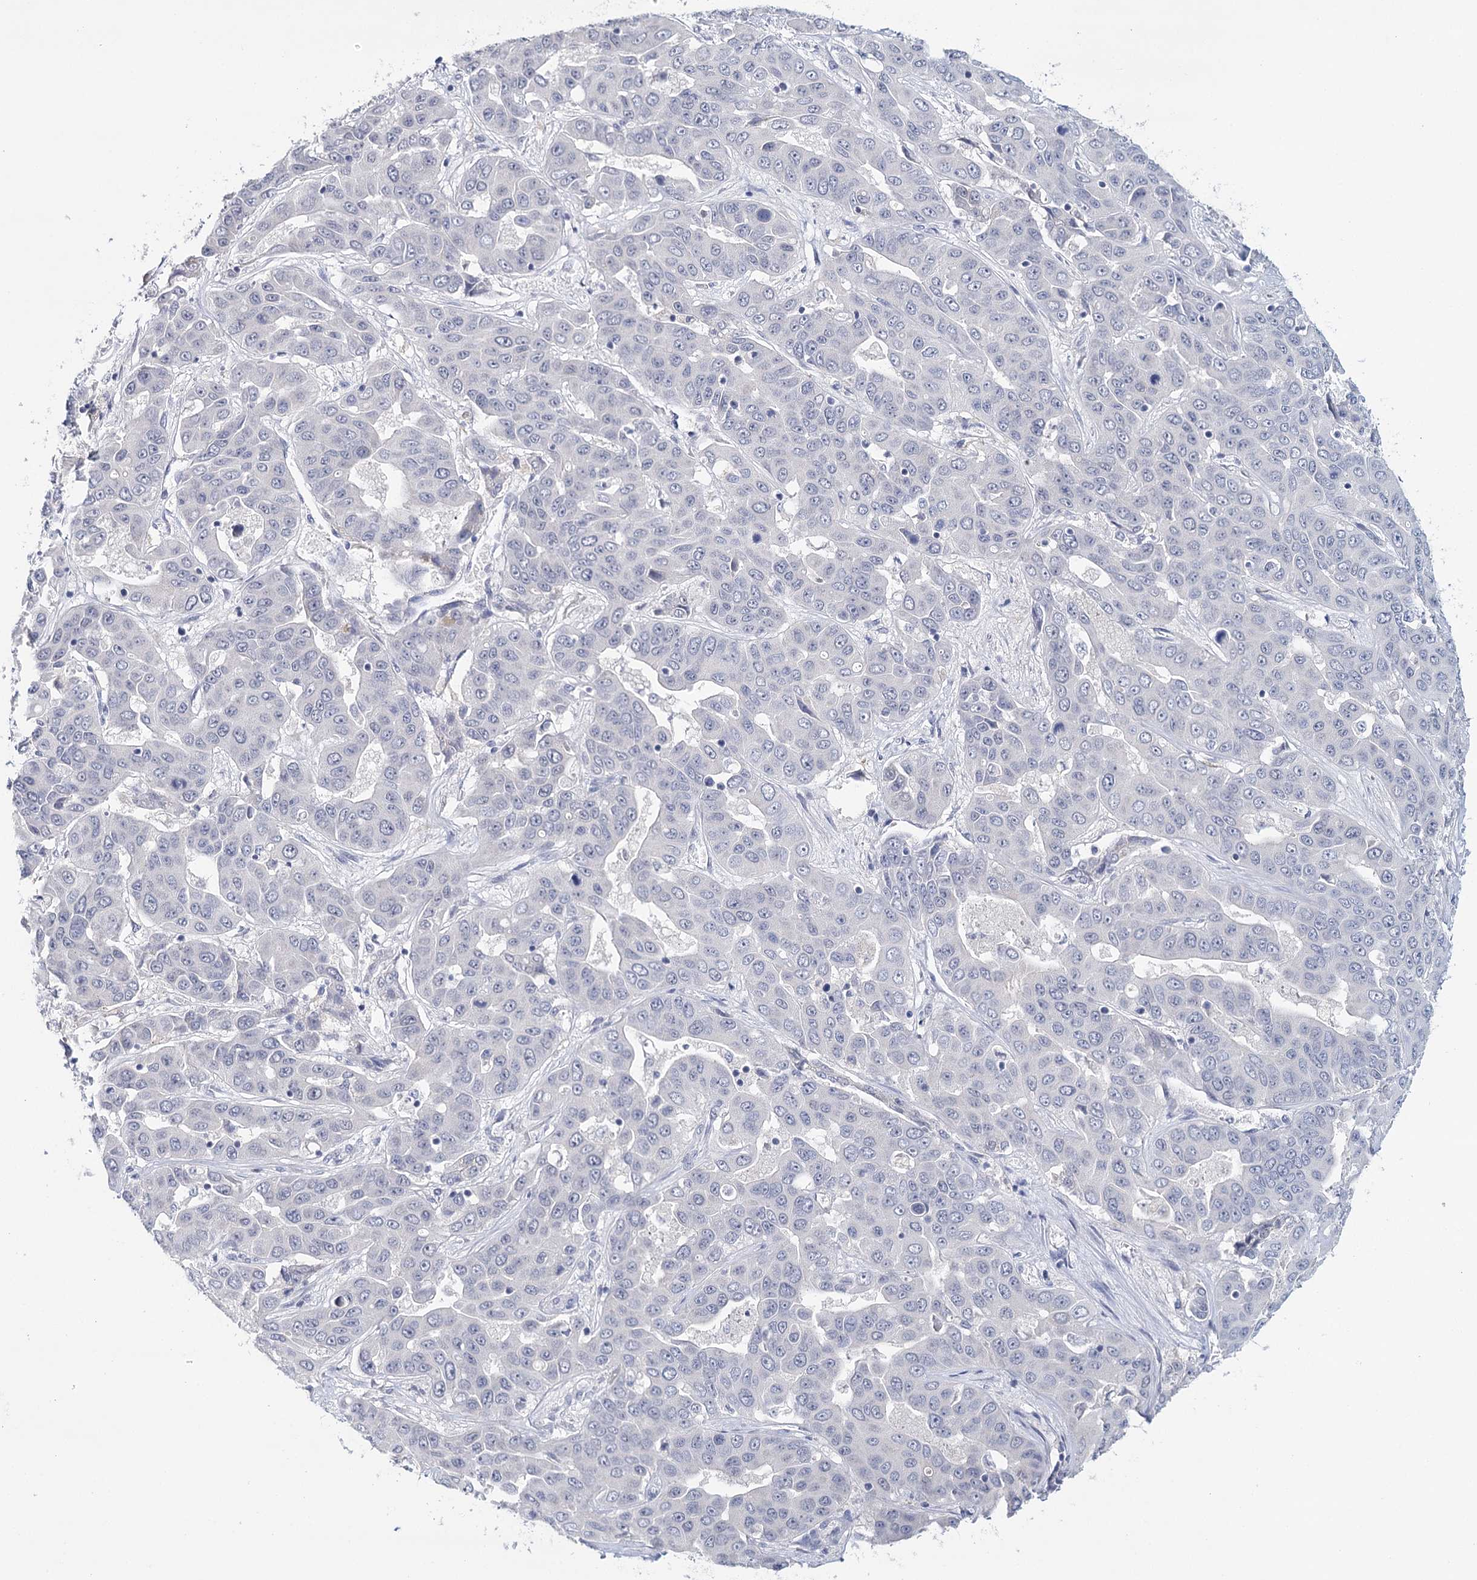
{"staining": {"intensity": "negative", "quantity": "none", "location": "none"}, "tissue": "liver cancer", "cell_type": "Tumor cells", "image_type": "cancer", "snomed": [{"axis": "morphology", "description": "Cholangiocarcinoma"}, {"axis": "topography", "description": "Liver"}], "caption": "Image shows no significant protein expression in tumor cells of liver cholangiocarcinoma.", "gene": "HSPA4L", "patient": {"sex": "female", "age": 52}}